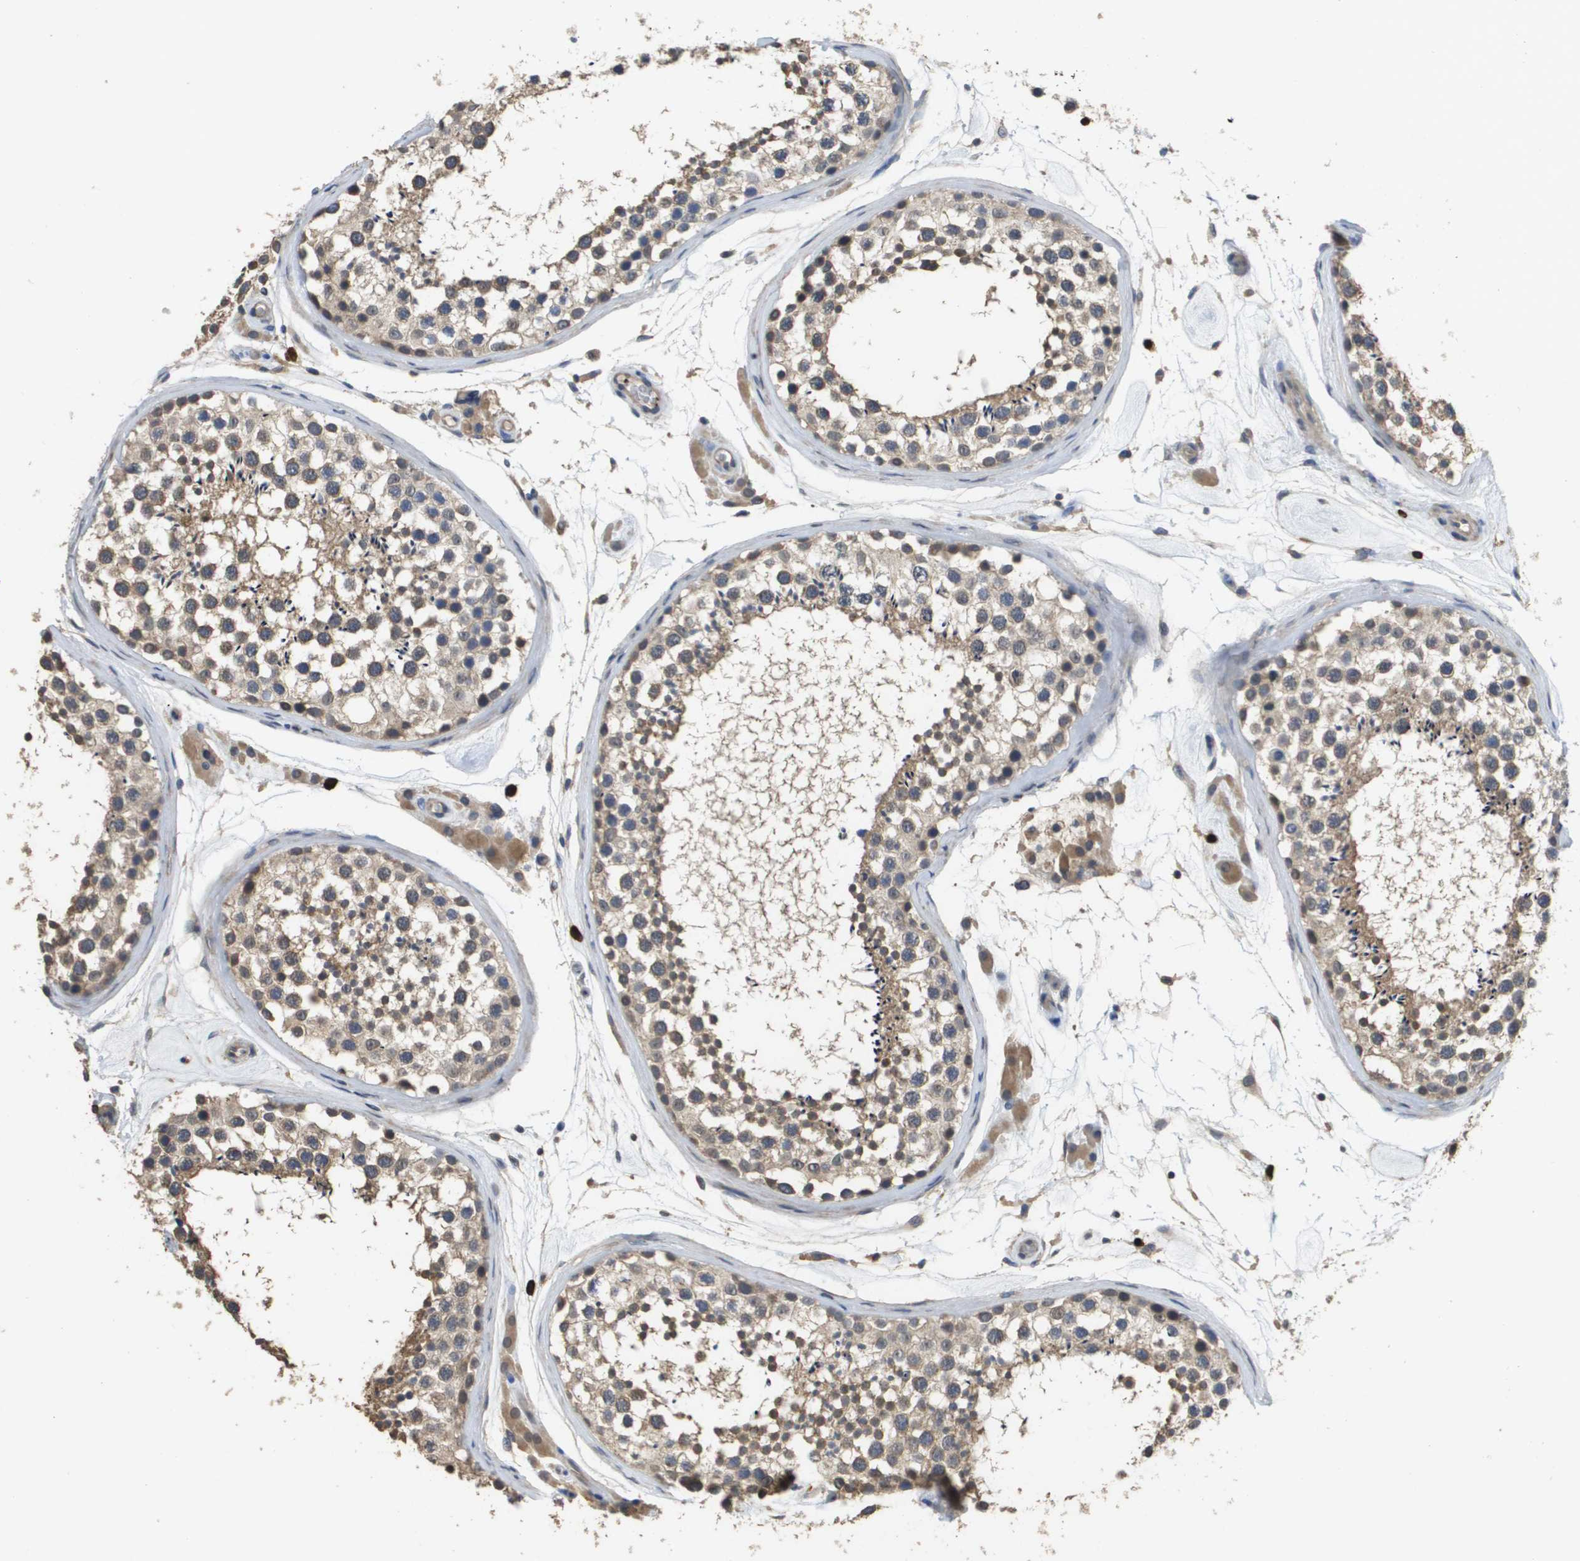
{"staining": {"intensity": "weak", "quantity": ">75%", "location": "cytoplasmic/membranous"}, "tissue": "testis", "cell_type": "Cells in seminiferous ducts", "image_type": "normal", "snomed": [{"axis": "morphology", "description": "Normal tissue, NOS"}, {"axis": "topography", "description": "Testis"}], "caption": "Testis stained with DAB IHC demonstrates low levels of weak cytoplasmic/membranous positivity in approximately >75% of cells in seminiferous ducts. The staining was performed using DAB to visualize the protein expression in brown, while the nuclei were stained in blue with hematoxylin (Magnification: 20x).", "gene": "RAB27B", "patient": {"sex": "male", "age": 46}}